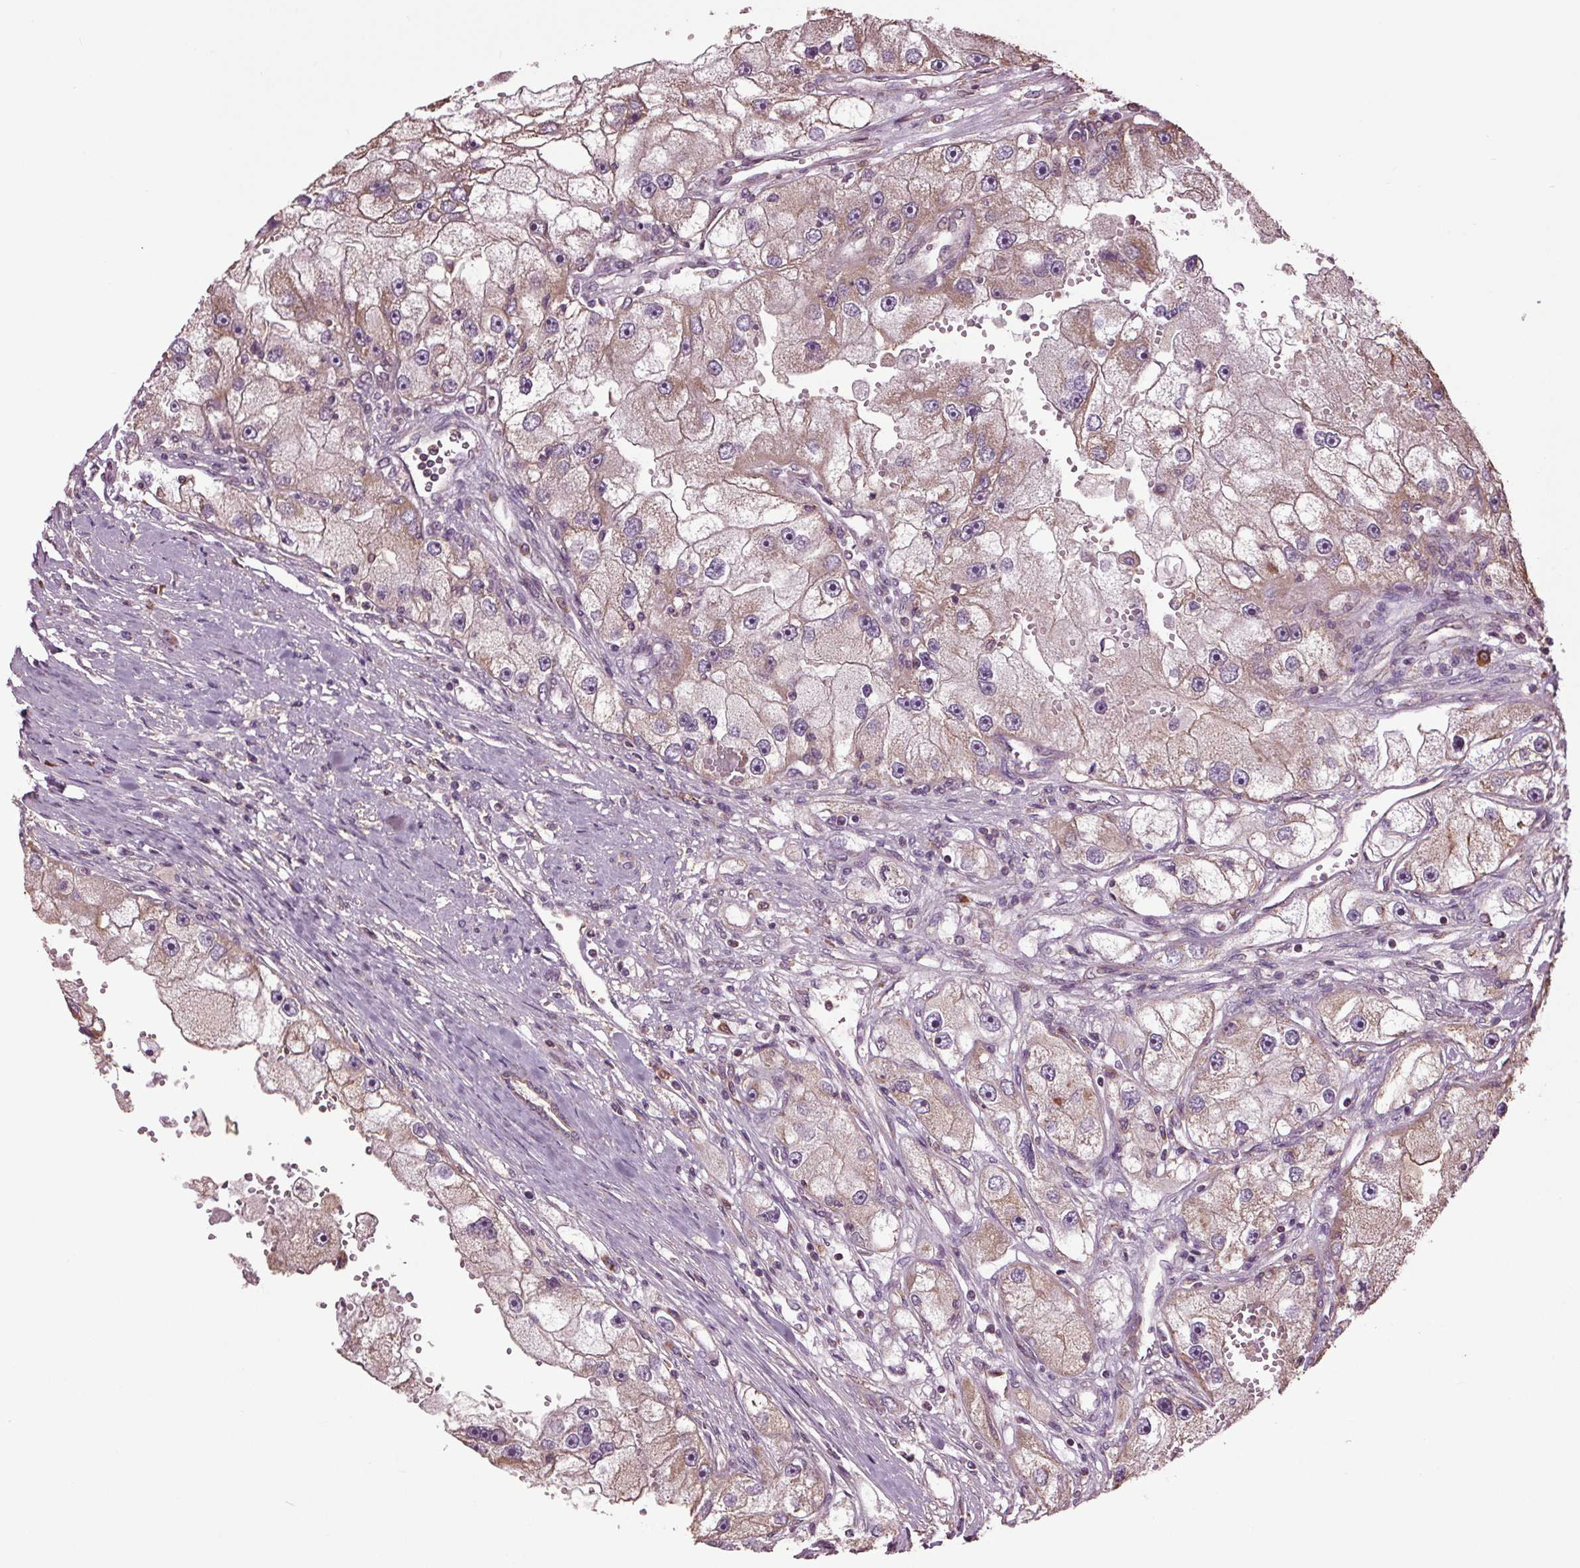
{"staining": {"intensity": "weak", "quantity": "<25%", "location": "cytoplasmic/membranous"}, "tissue": "renal cancer", "cell_type": "Tumor cells", "image_type": "cancer", "snomed": [{"axis": "morphology", "description": "Adenocarcinoma, NOS"}, {"axis": "topography", "description": "Kidney"}], "caption": "A high-resolution histopathology image shows immunohistochemistry staining of renal adenocarcinoma, which demonstrates no significant positivity in tumor cells.", "gene": "RNPEP", "patient": {"sex": "male", "age": 63}}